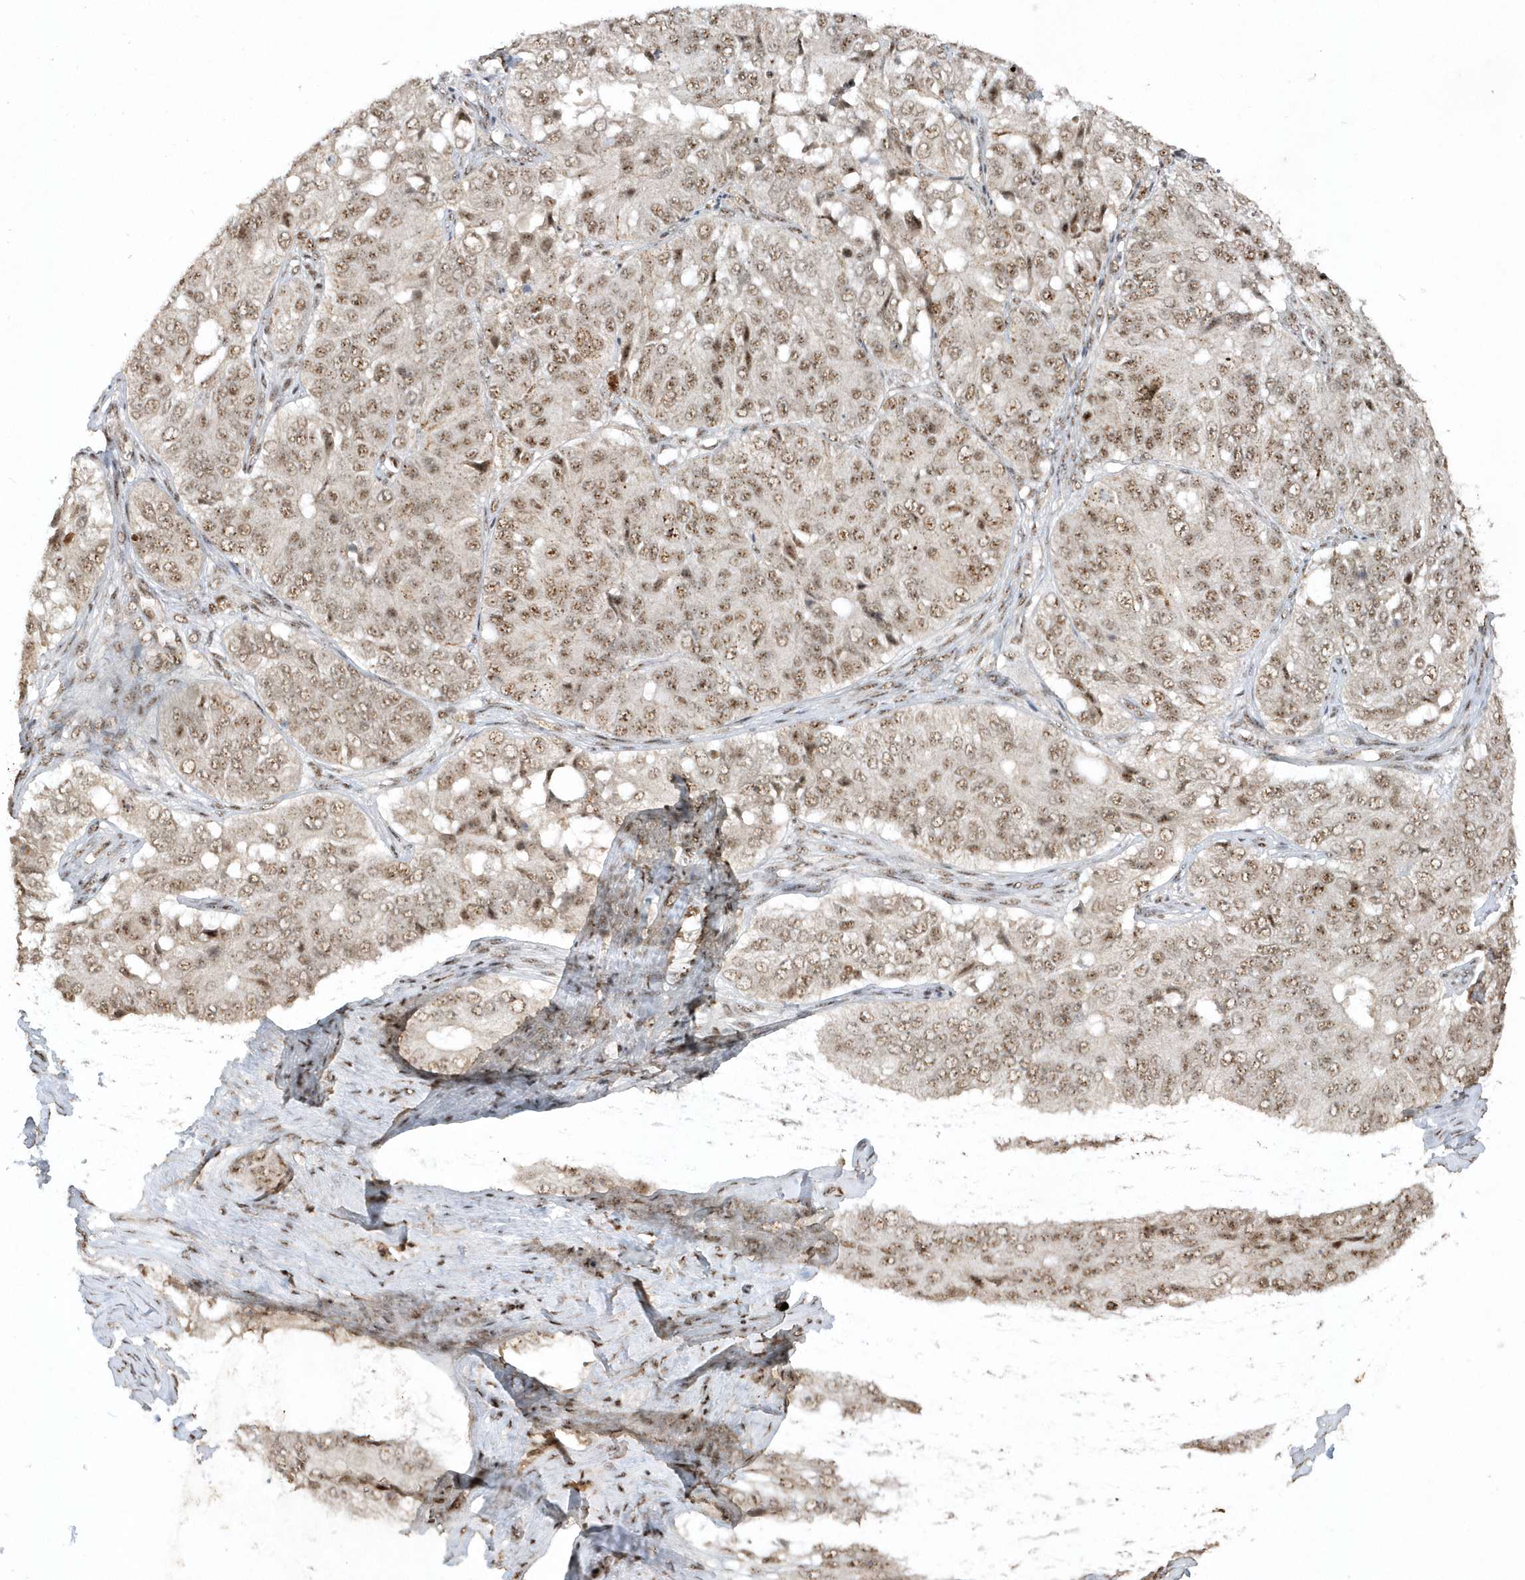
{"staining": {"intensity": "moderate", "quantity": ">75%", "location": "nuclear"}, "tissue": "ovarian cancer", "cell_type": "Tumor cells", "image_type": "cancer", "snomed": [{"axis": "morphology", "description": "Carcinoma, endometroid"}, {"axis": "topography", "description": "Ovary"}], "caption": "Immunohistochemistry (DAB (3,3'-diaminobenzidine)) staining of human ovarian endometroid carcinoma displays moderate nuclear protein expression in about >75% of tumor cells.", "gene": "POLR3B", "patient": {"sex": "female", "age": 51}}